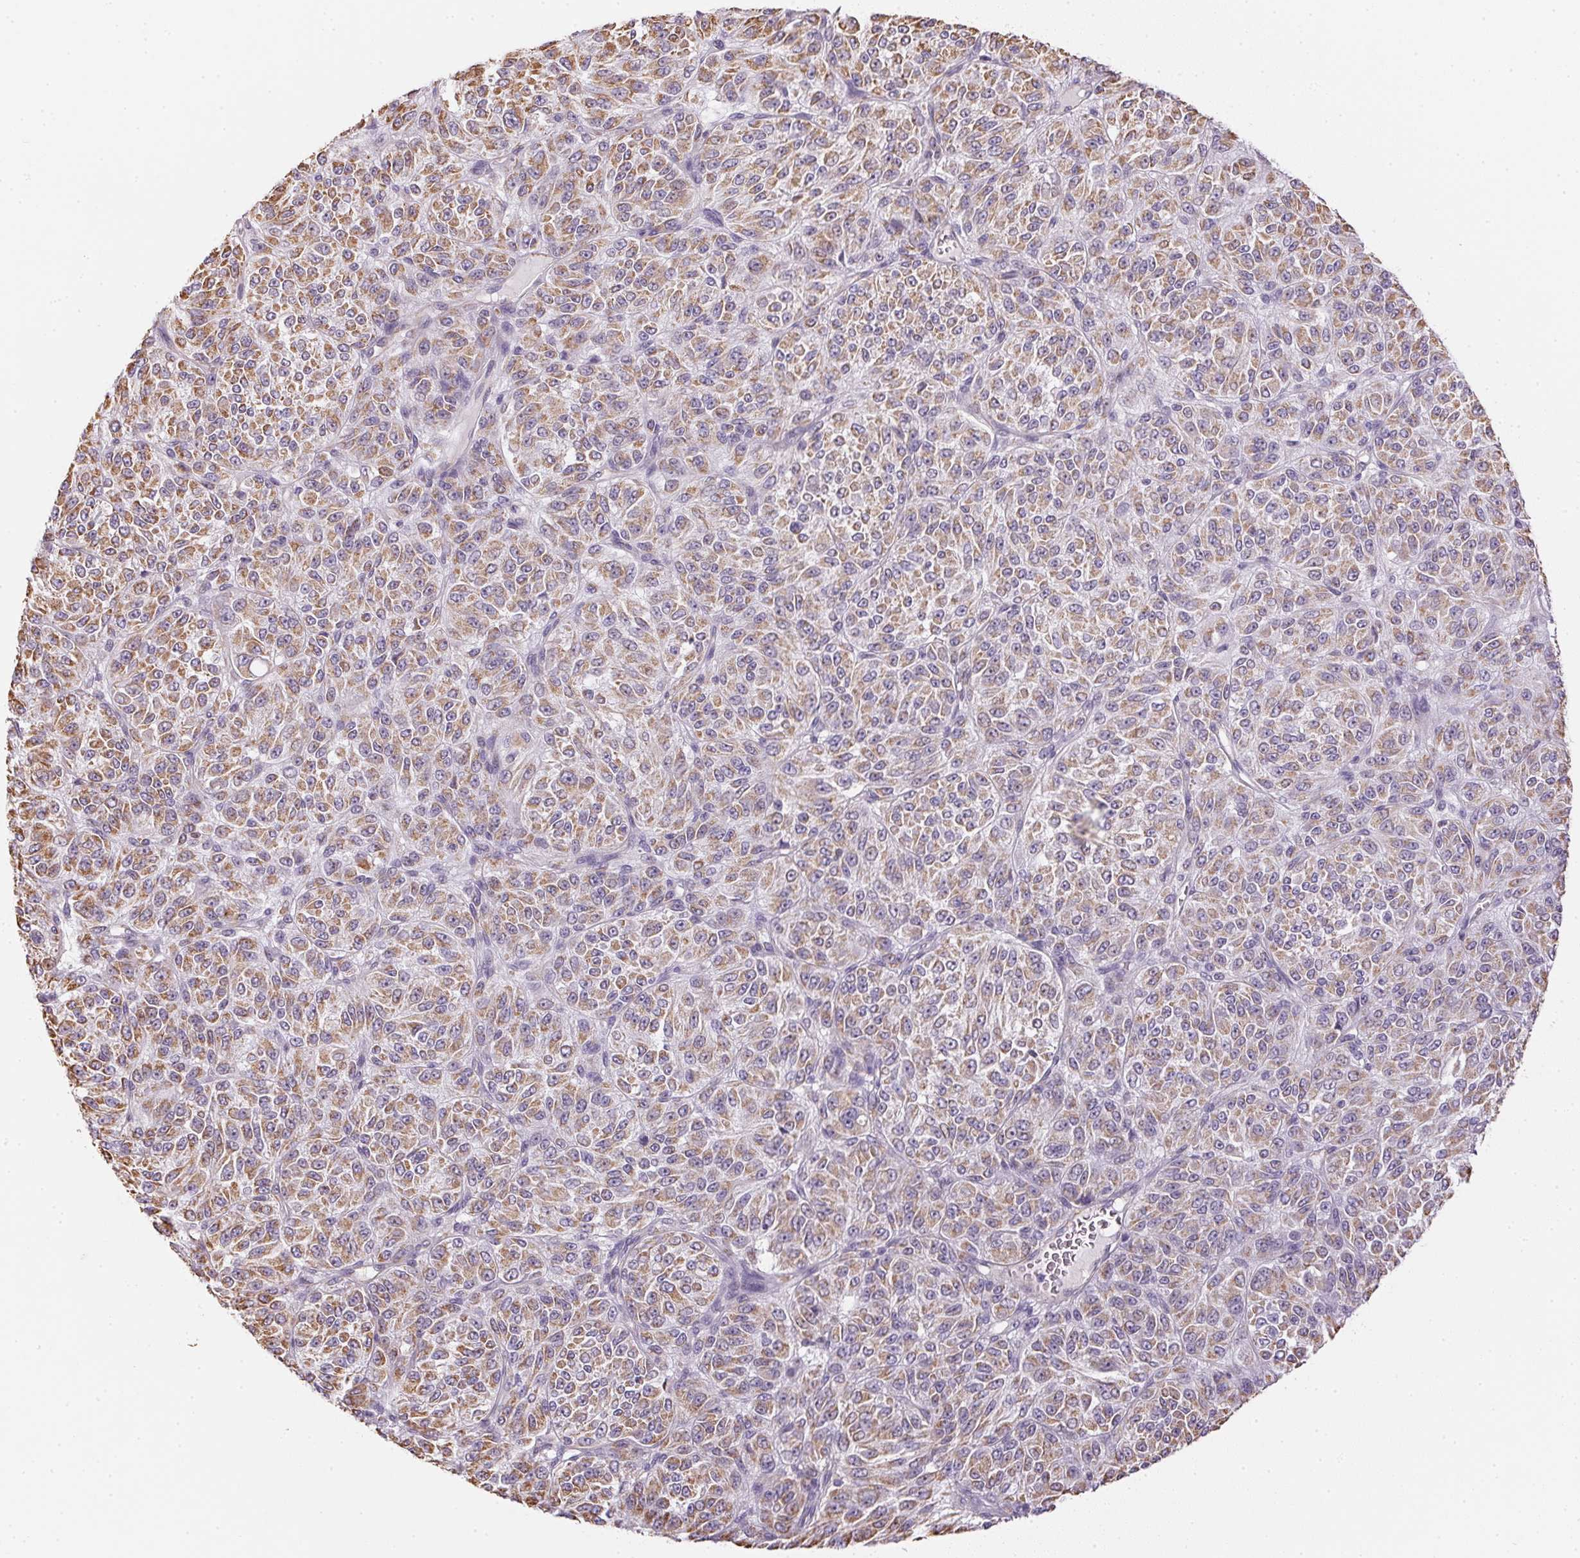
{"staining": {"intensity": "moderate", "quantity": ">75%", "location": "cytoplasmic/membranous"}, "tissue": "melanoma", "cell_type": "Tumor cells", "image_type": "cancer", "snomed": [{"axis": "morphology", "description": "Malignant melanoma, Metastatic site"}, {"axis": "topography", "description": "Brain"}], "caption": "A high-resolution image shows immunohistochemistry (IHC) staining of malignant melanoma (metastatic site), which demonstrates moderate cytoplasmic/membranous expression in about >75% of tumor cells.", "gene": "SMYD1", "patient": {"sex": "female", "age": 56}}